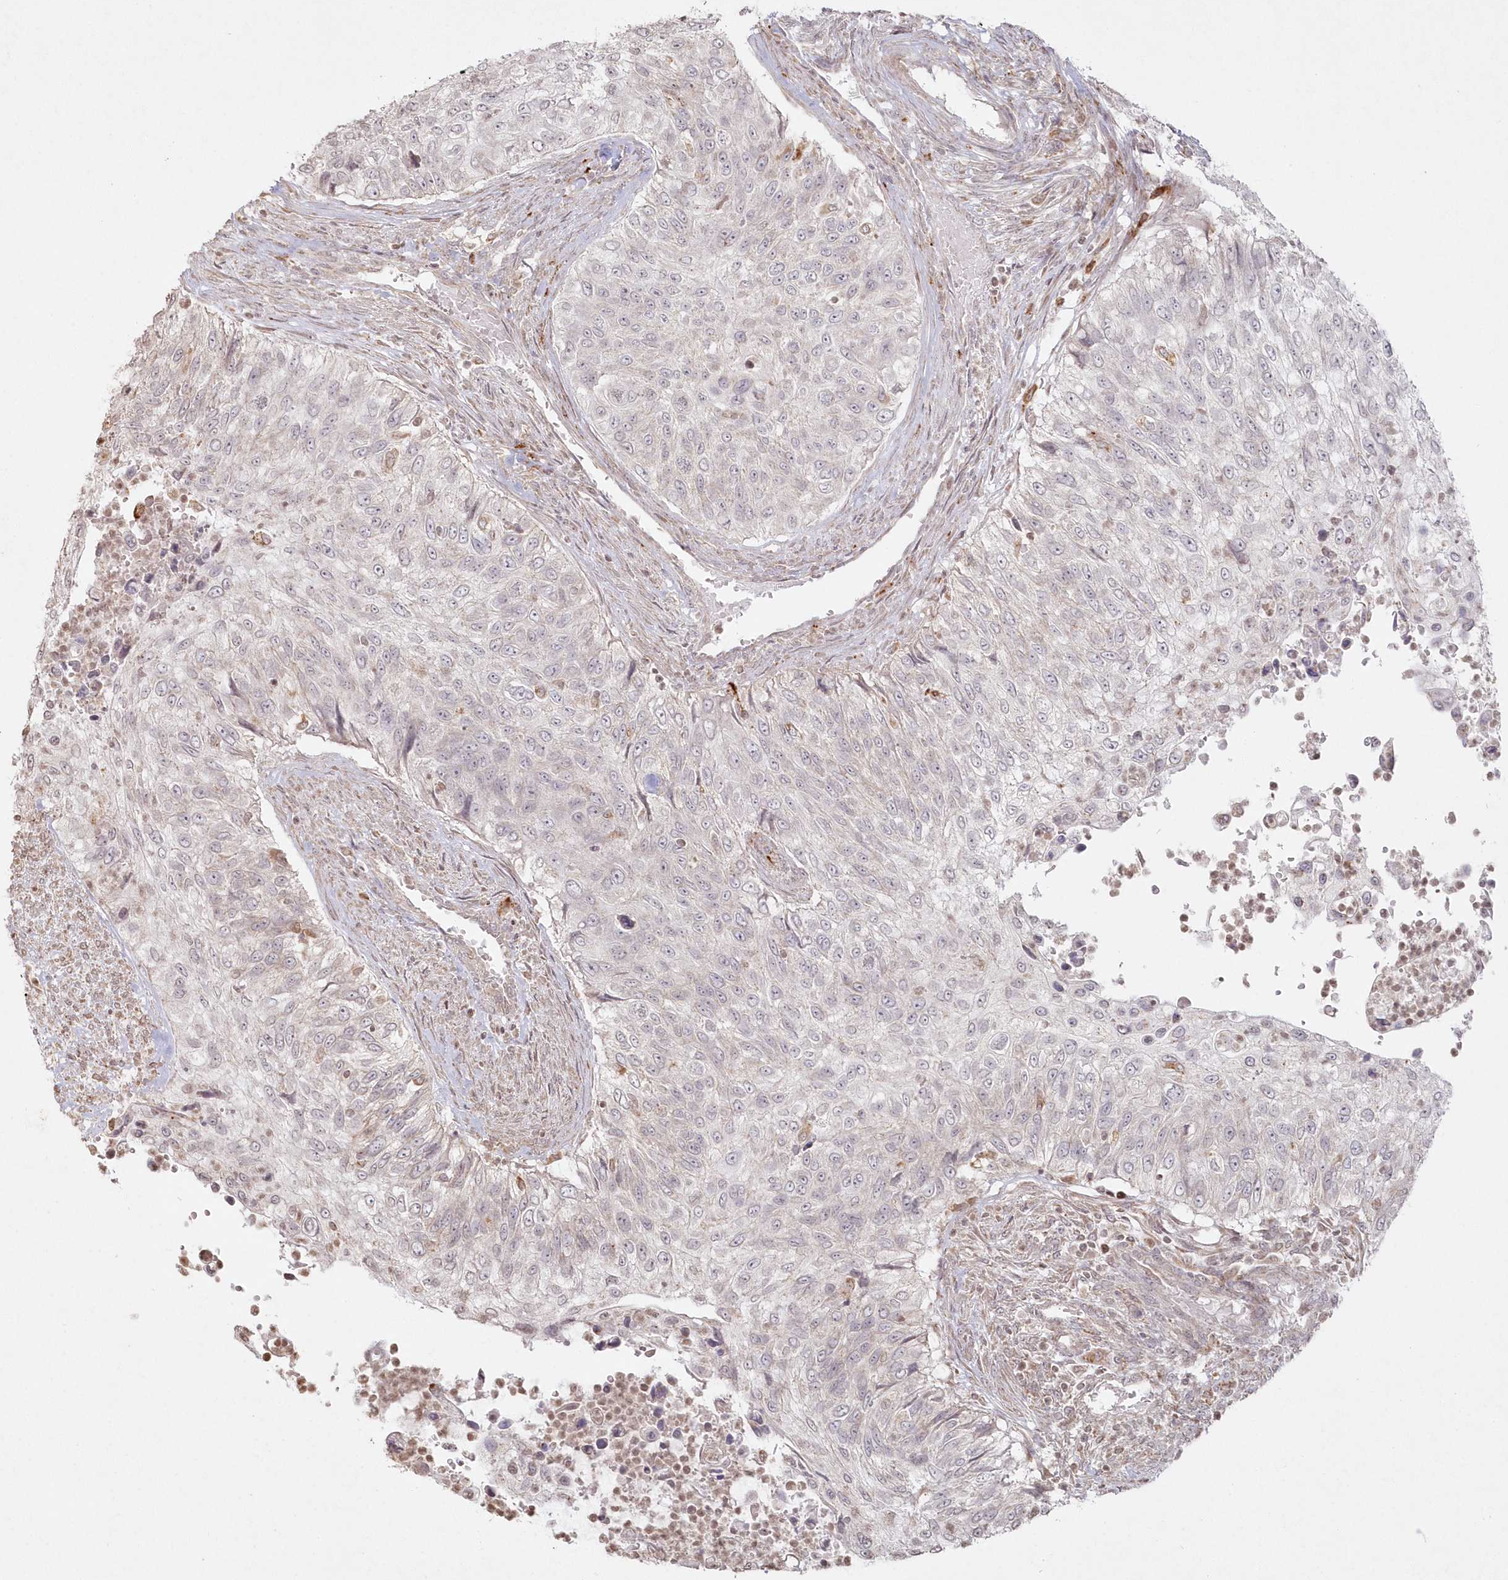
{"staining": {"intensity": "negative", "quantity": "none", "location": "none"}, "tissue": "urothelial cancer", "cell_type": "Tumor cells", "image_type": "cancer", "snomed": [{"axis": "morphology", "description": "Urothelial carcinoma, High grade"}, {"axis": "topography", "description": "Urinary bladder"}], "caption": "This histopathology image is of urothelial cancer stained with IHC to label a protein in brown with the nuclei are counter-stained blue. There is no positivity in tumor cells.", "gene": "ARSB", "patient": {"sex": "female", "age": 60}}